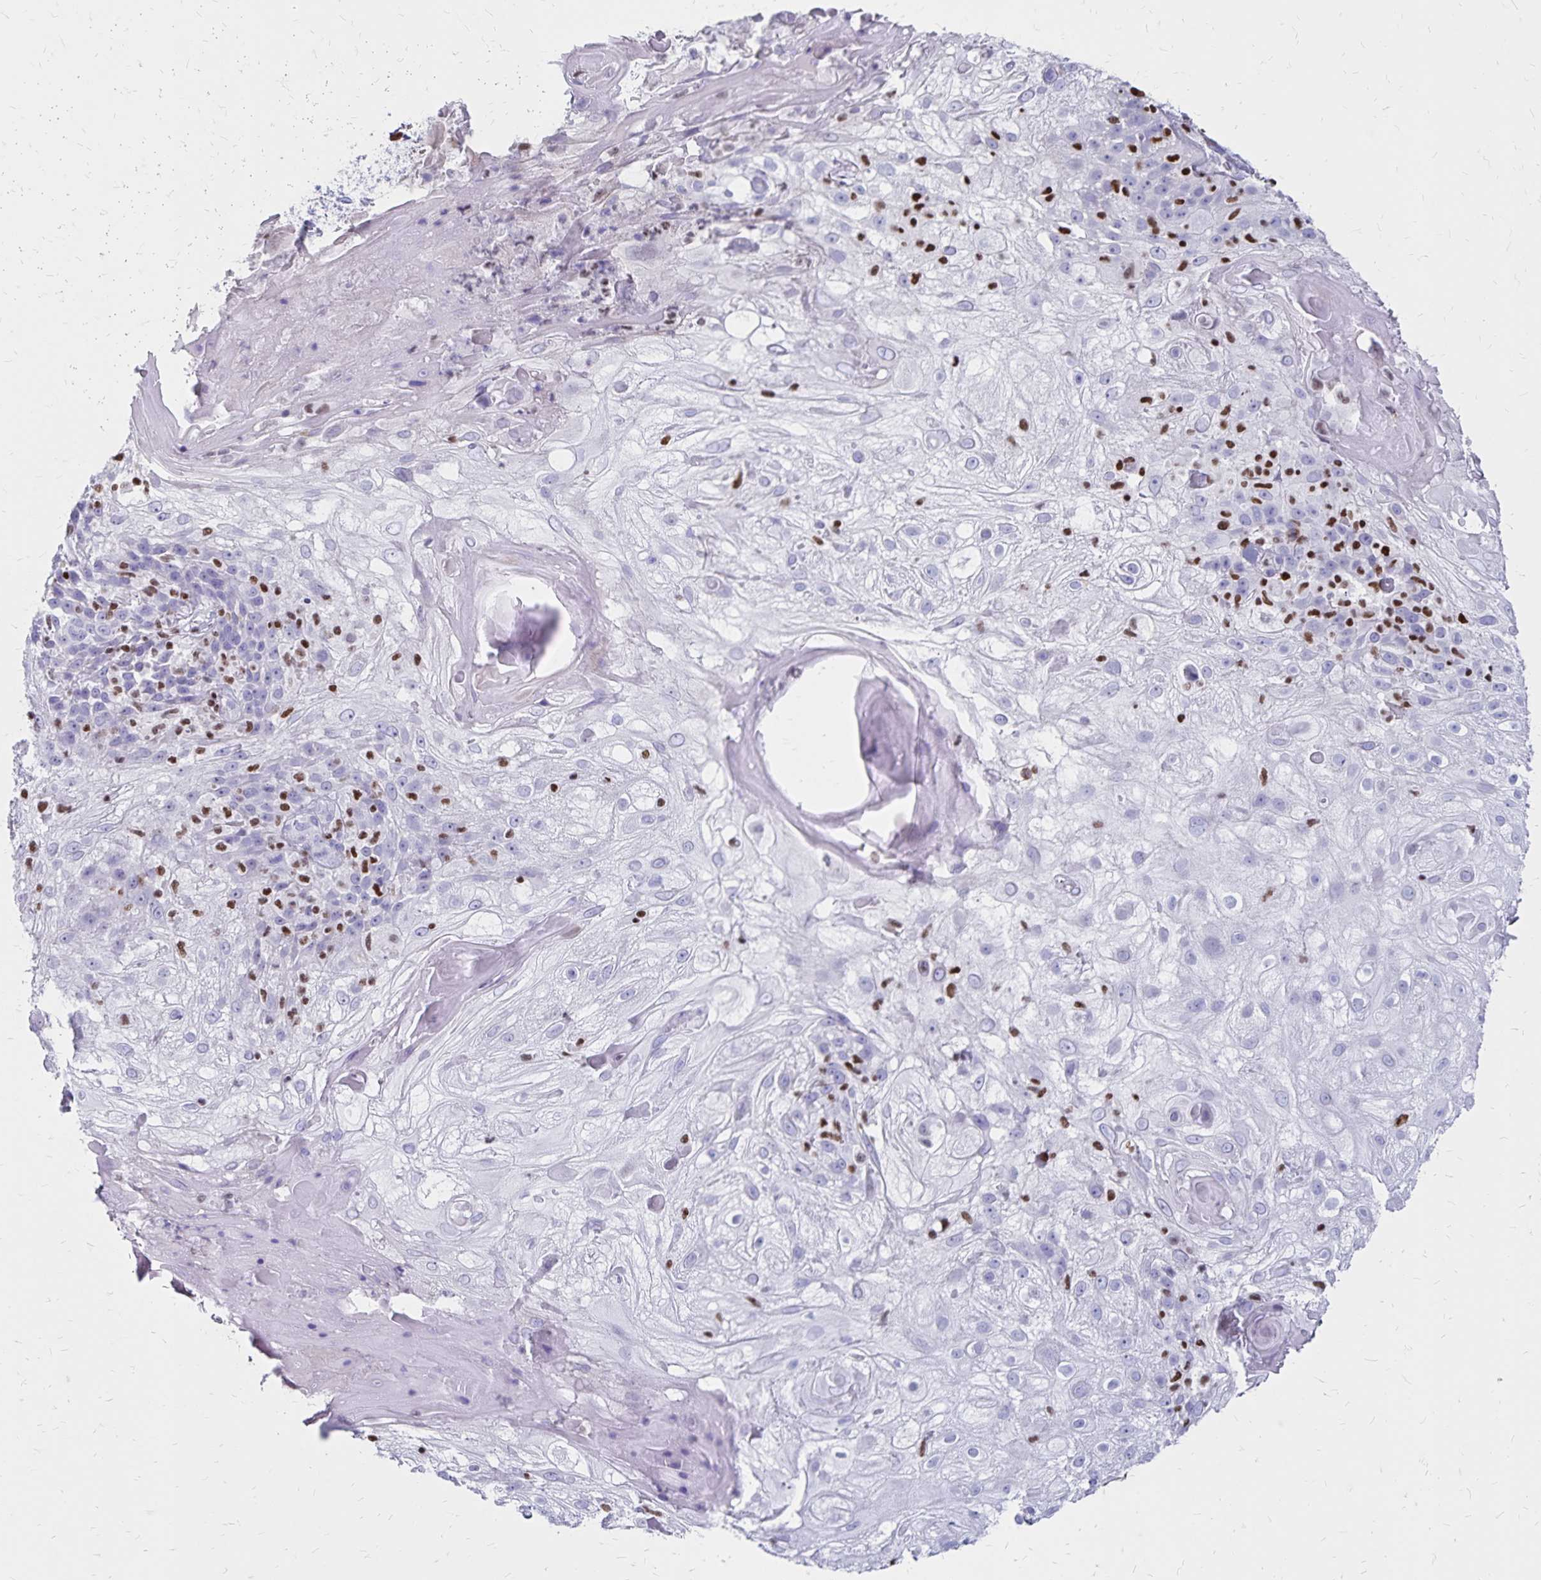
{"staining": {"intensity": "negative", "quantity": "none", "location": "none"}, "tissue": "skin cancer", "cell_type": "Tumor cells", "image_type": "cancer", "snomed": [{"axis": "morphology", "description": "Normal tissue, NOS"}, {"axis": "morphology", "description": "Squamous cell carcinoma, NOS"}, {"axis": "topography", "description": "Skin"}], "caption": "Tumor cells are negative for brown protein staining in skin cancer.", "gene": "IKZF1", "patient": {"sex": "female", "age": 83}}